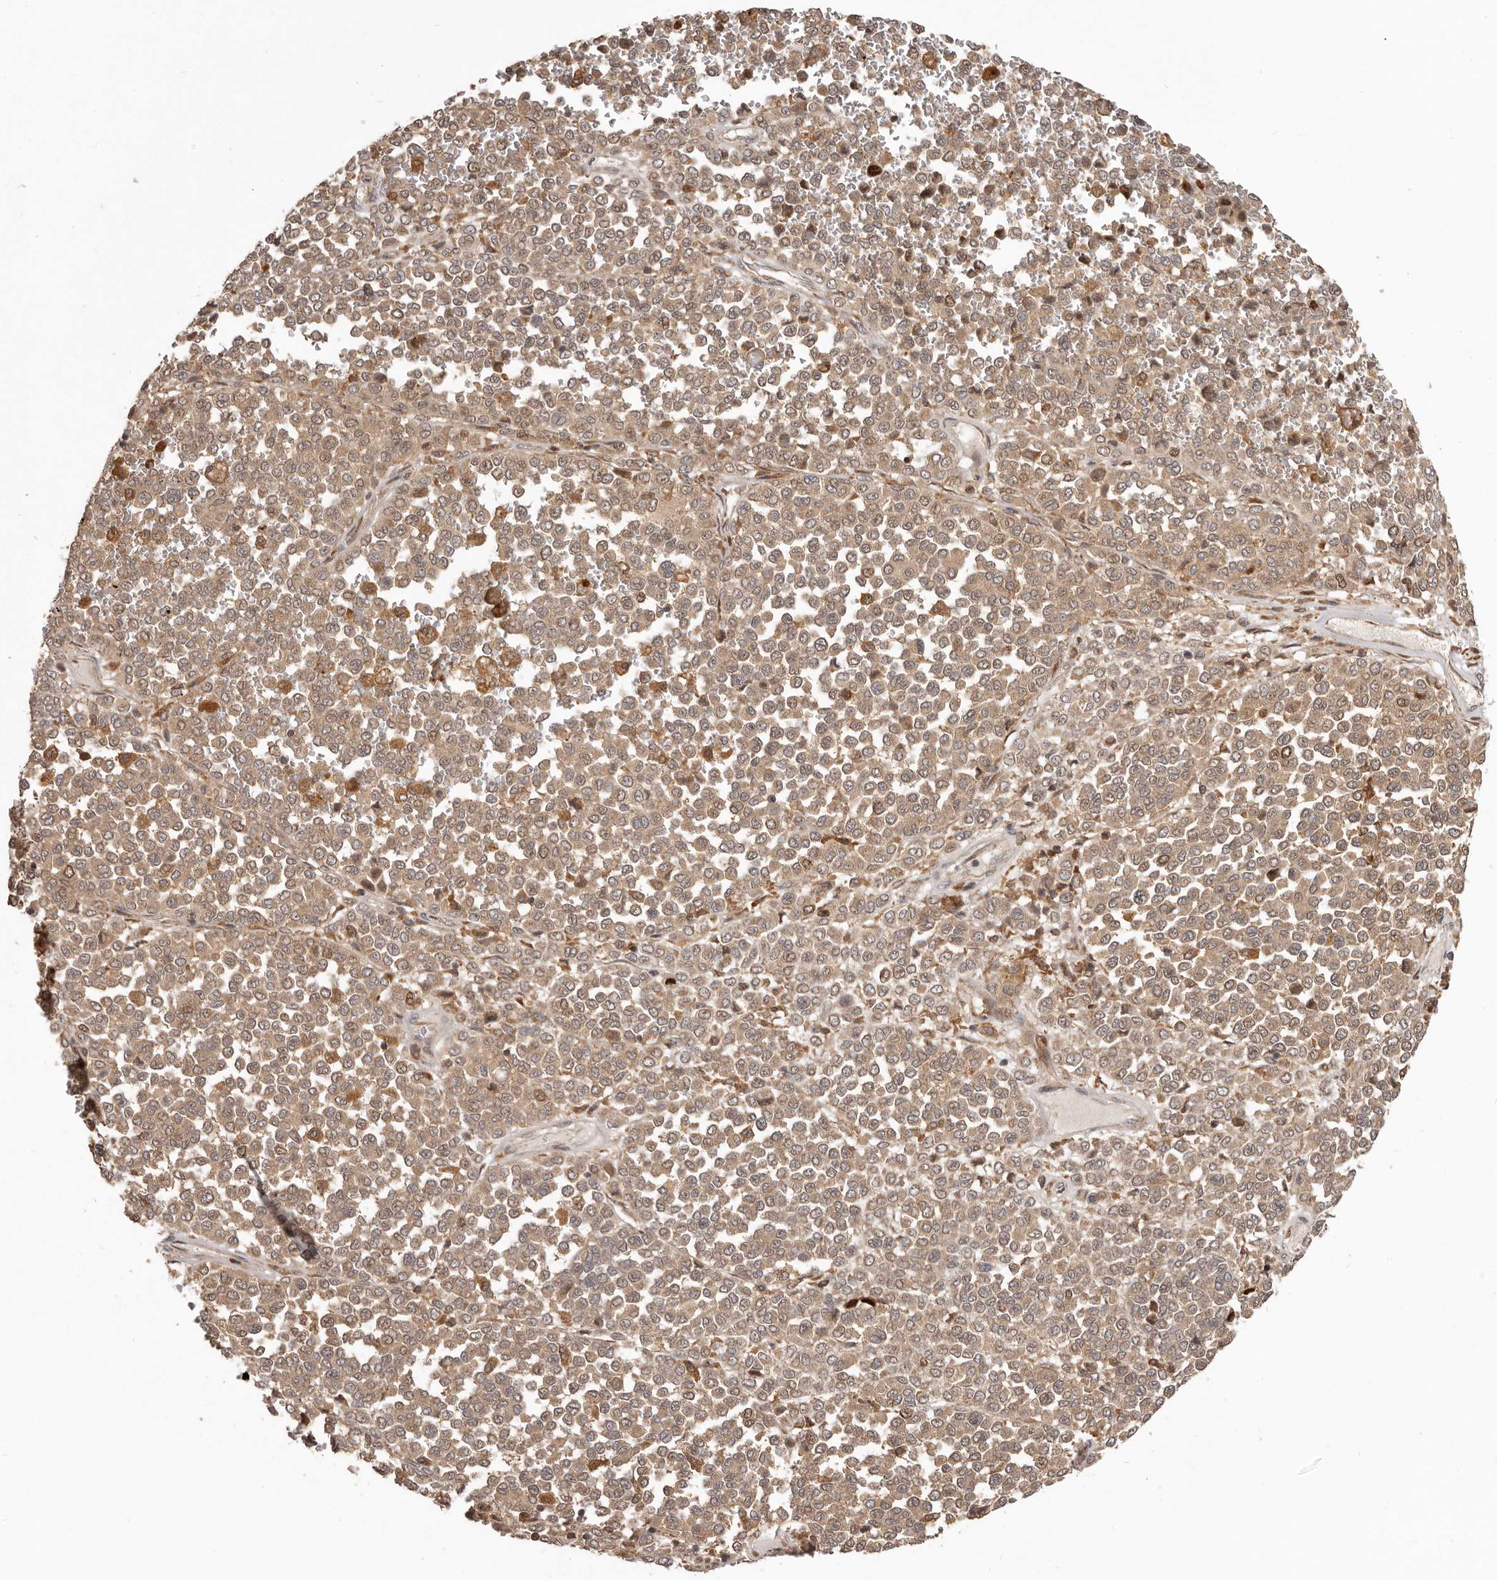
{"staining": {"intensity": "moderate", "quantity": ">75%", "location": "cytoplasmic/membranous"}, "tissue": "melanoma", "cell_type": "Tumor cells", "image_type": "cancer", "snomed": [{"axis": "morphology", "description": "Malignant melanoma, Metastatic site"}, {"axis": "topography", "description": "Pancreas"}], "caption": "Immunohistochemical staining of human melanoma reveals moderate cytoplasmic/membranous protein expression in approximately >75% of tumor cells.", "gene": "RNF187", "patient": {"sex": "female", "age": 30}}